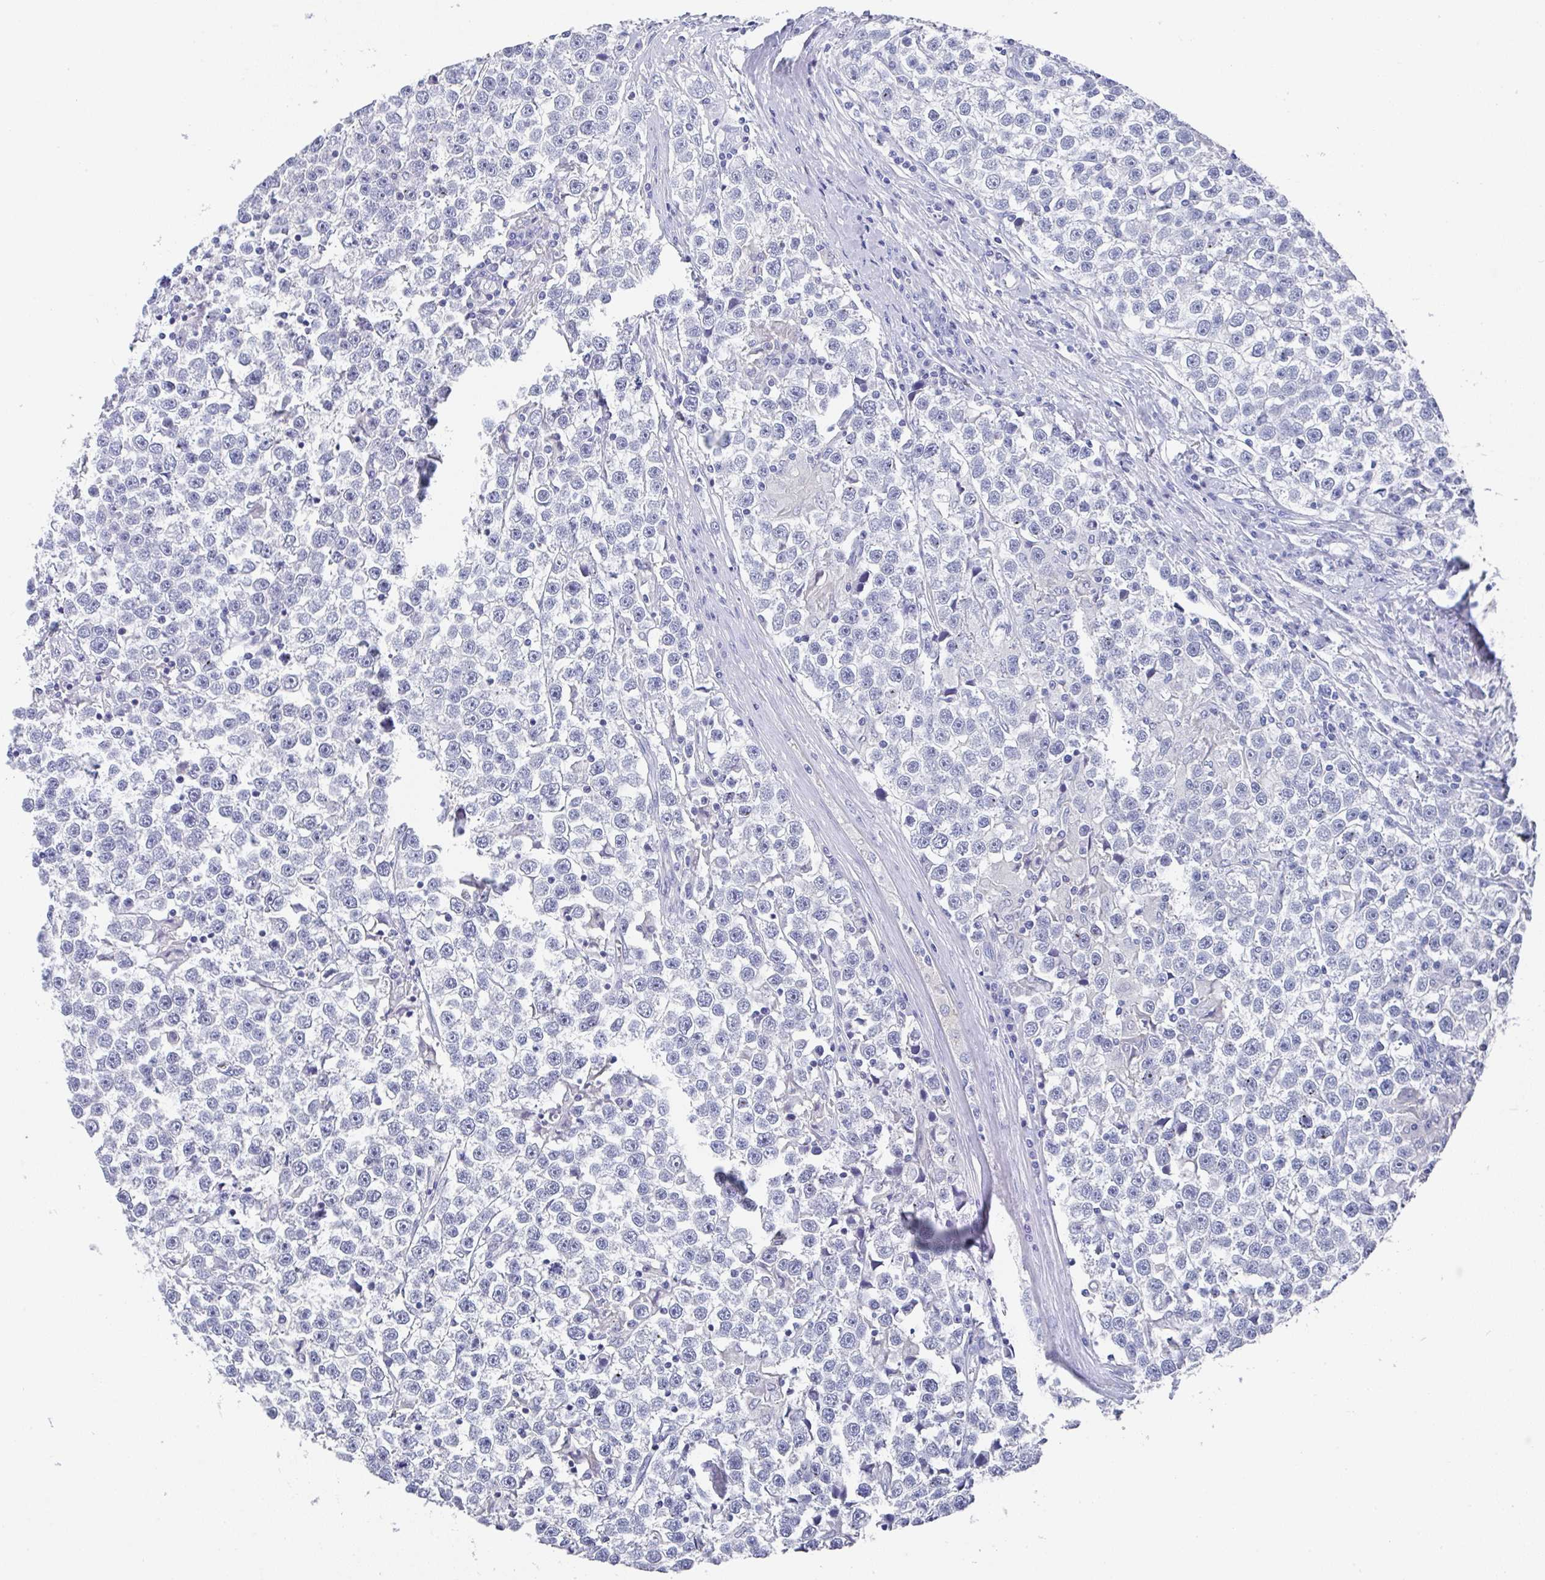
{"staining": {"intensity": "negative", "quantity": "none", "location": "none"}, "tissue": "testis cancer", "cell_type": "Tumor cells", "image_type": "cancer", "snomed": [{"axis": "morphology", "description": "Seminoma, NOS"}, {"axis": "topography", "description": "Testis"}], "caption": "A micrograph of testis seminoma stained for a protein reveals no brown staining in tumor cells.", "gene": "TNFRSF8", "patient": {"sex": "male", "age": 31}}